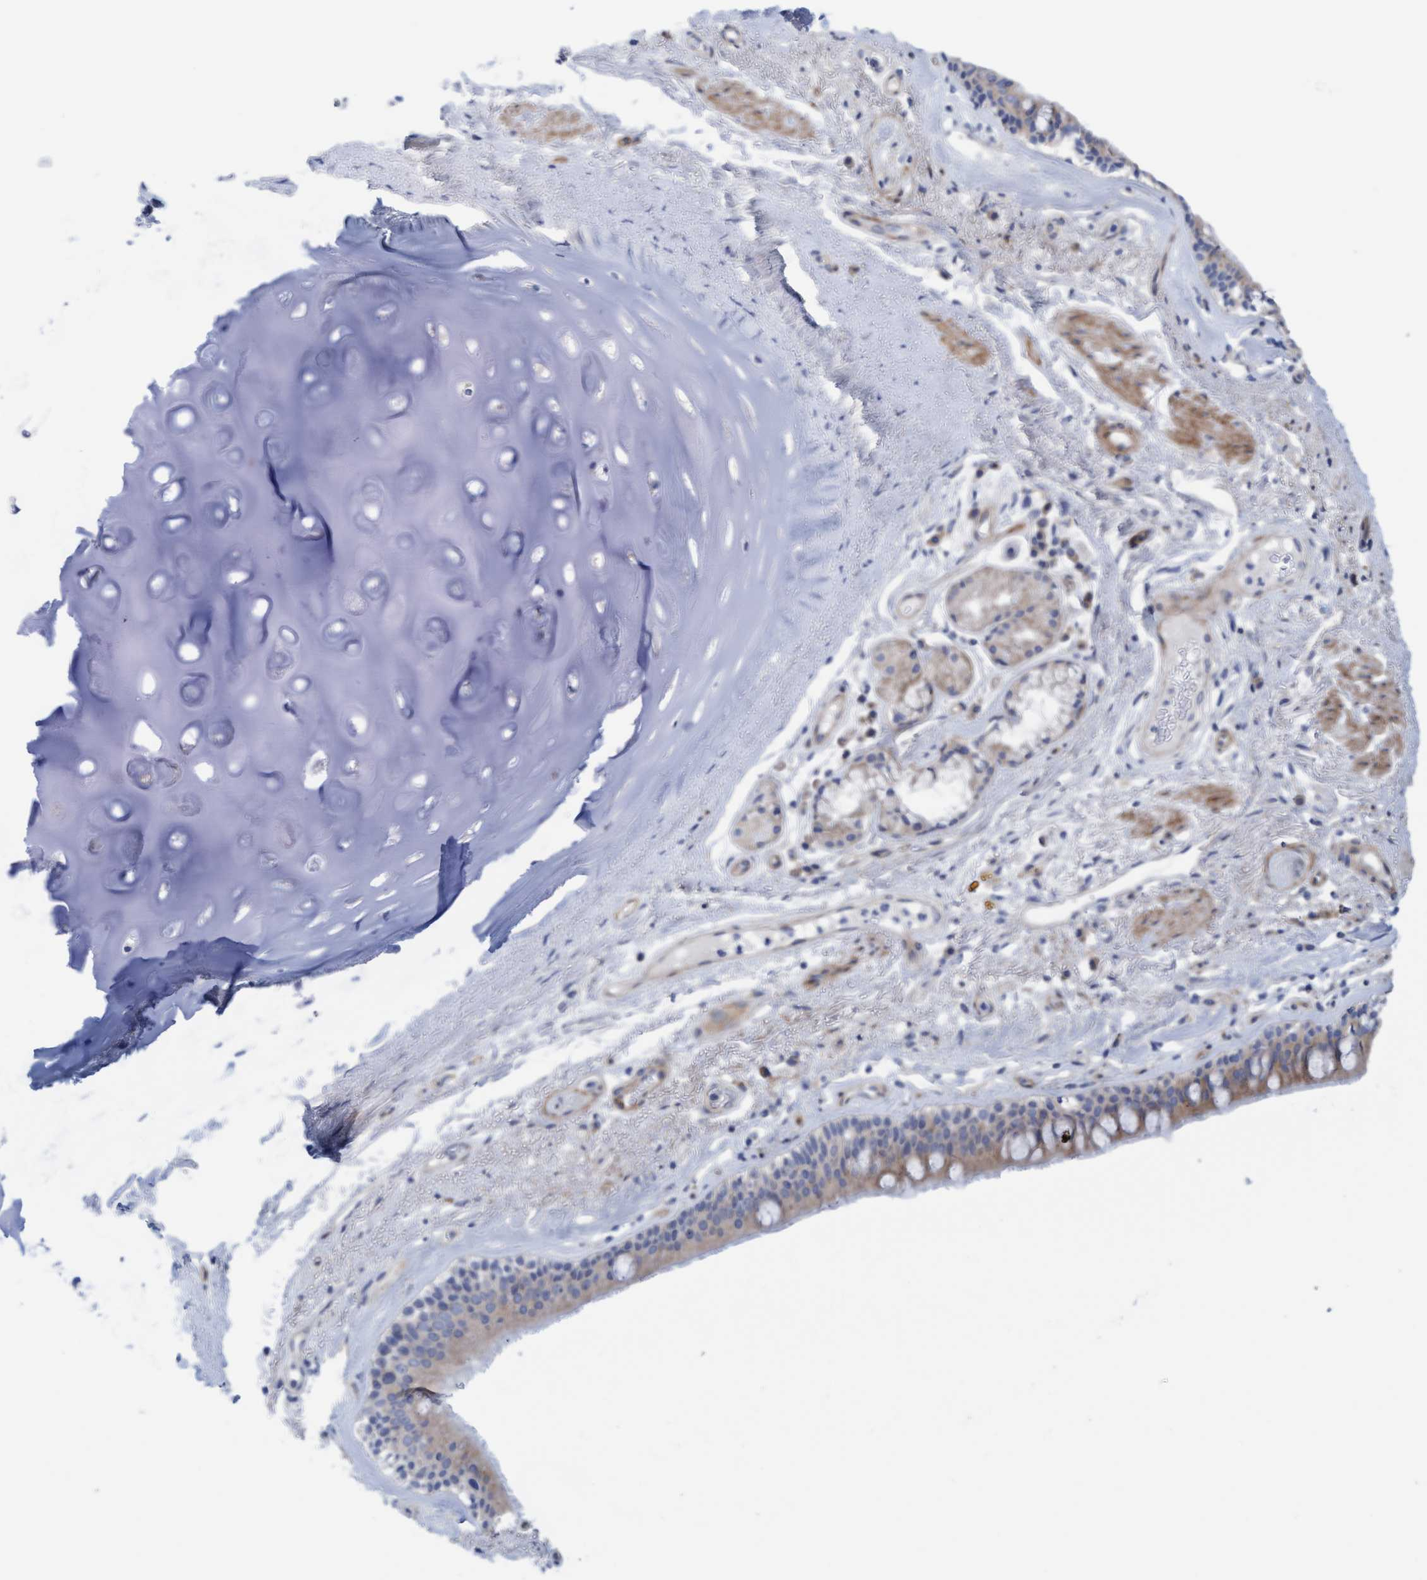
{"staining": {"intensity": "moderate", "quantity": "<25%", "location": "cytoplasmic/membranous"}, "tissue": "bronchus", "cell_type": "Respiratory epithelial cells", "image_type": "normal", "snomed": [{"axis": "morphology", "description": "Normal tissue, NOS"}, {"axis": "topography", "description": "Cartilage tissue"}], "caption": "Bronchus stained with DAB immunohistochemistry (IHC) exhibits low levels of moderate cytoplasmic/membranous positivity in about <25% of respiratory epithelial cells. (brown staining indicates protein expression, while blue staining denotes nuclei).", "gene": "CDK5RAP3", "patient": {"sex": "female", "age": 63}}